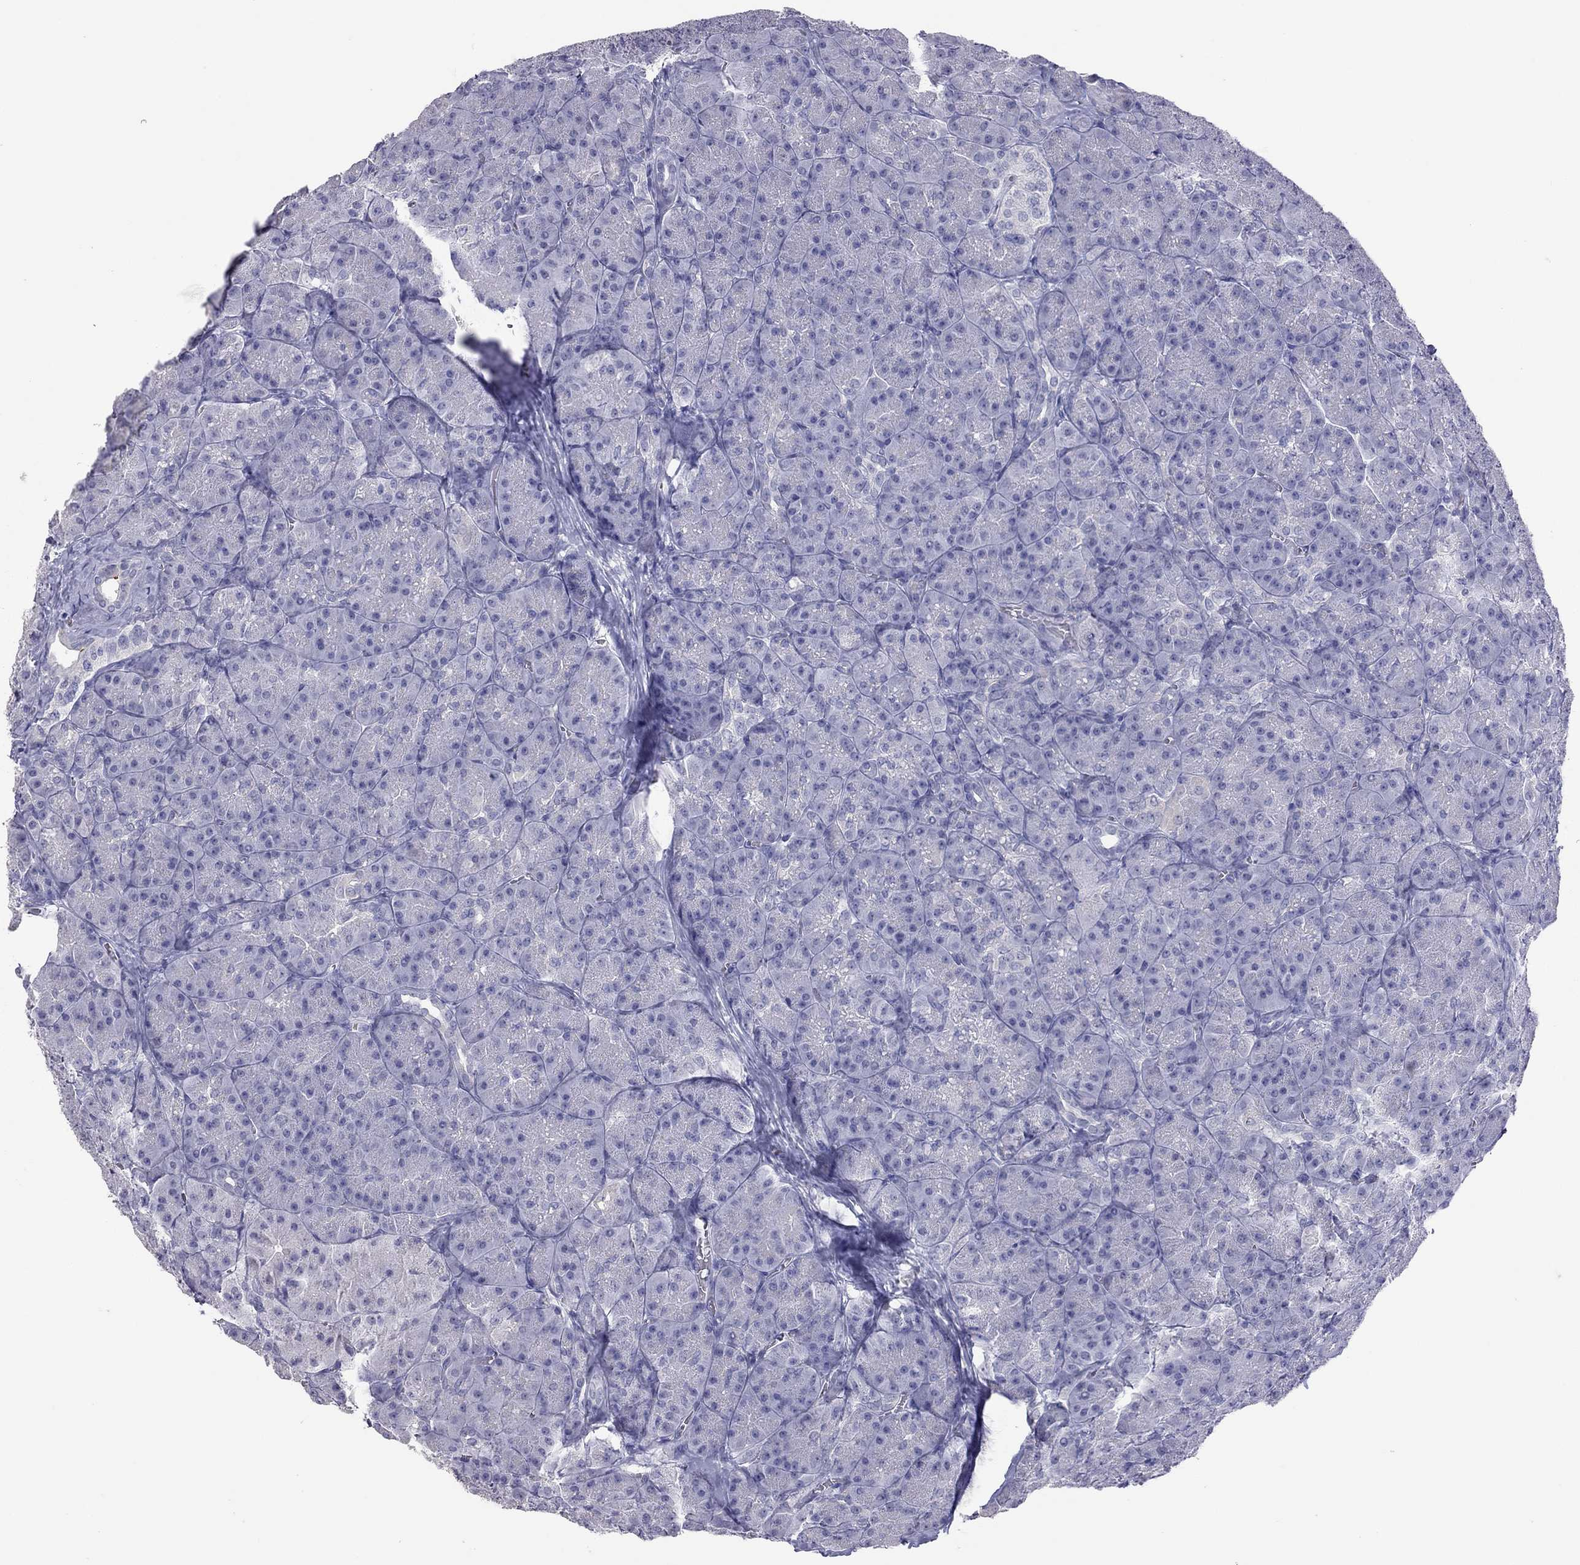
{"staining": {"intensity": "negative", "quantity": "none", "location": "none"}, "tissue": "pancreas", "cell_type": "Exocrine glandular cells", "image_type": "normal", "snomed": [{"axis": "morphology", "description": "Normal tissue, NOS"}, {"axis": "topography", "description": "Pancreas"}], "caption": "Immunohistochemistry (IHC) photomicrograph of normal human pancreas stained for a protein (brown), which reveals no positivity in exocrine glandular cells. Brightfield microscopy of immunohistochemistry (IHC) stained with DAB (3,3'-diaminobenzidine) (brown) and hematoxylin (blue), captured at high magnification.", "gene": "MUC16", "patient": {"sex": "male", "age": 57}}